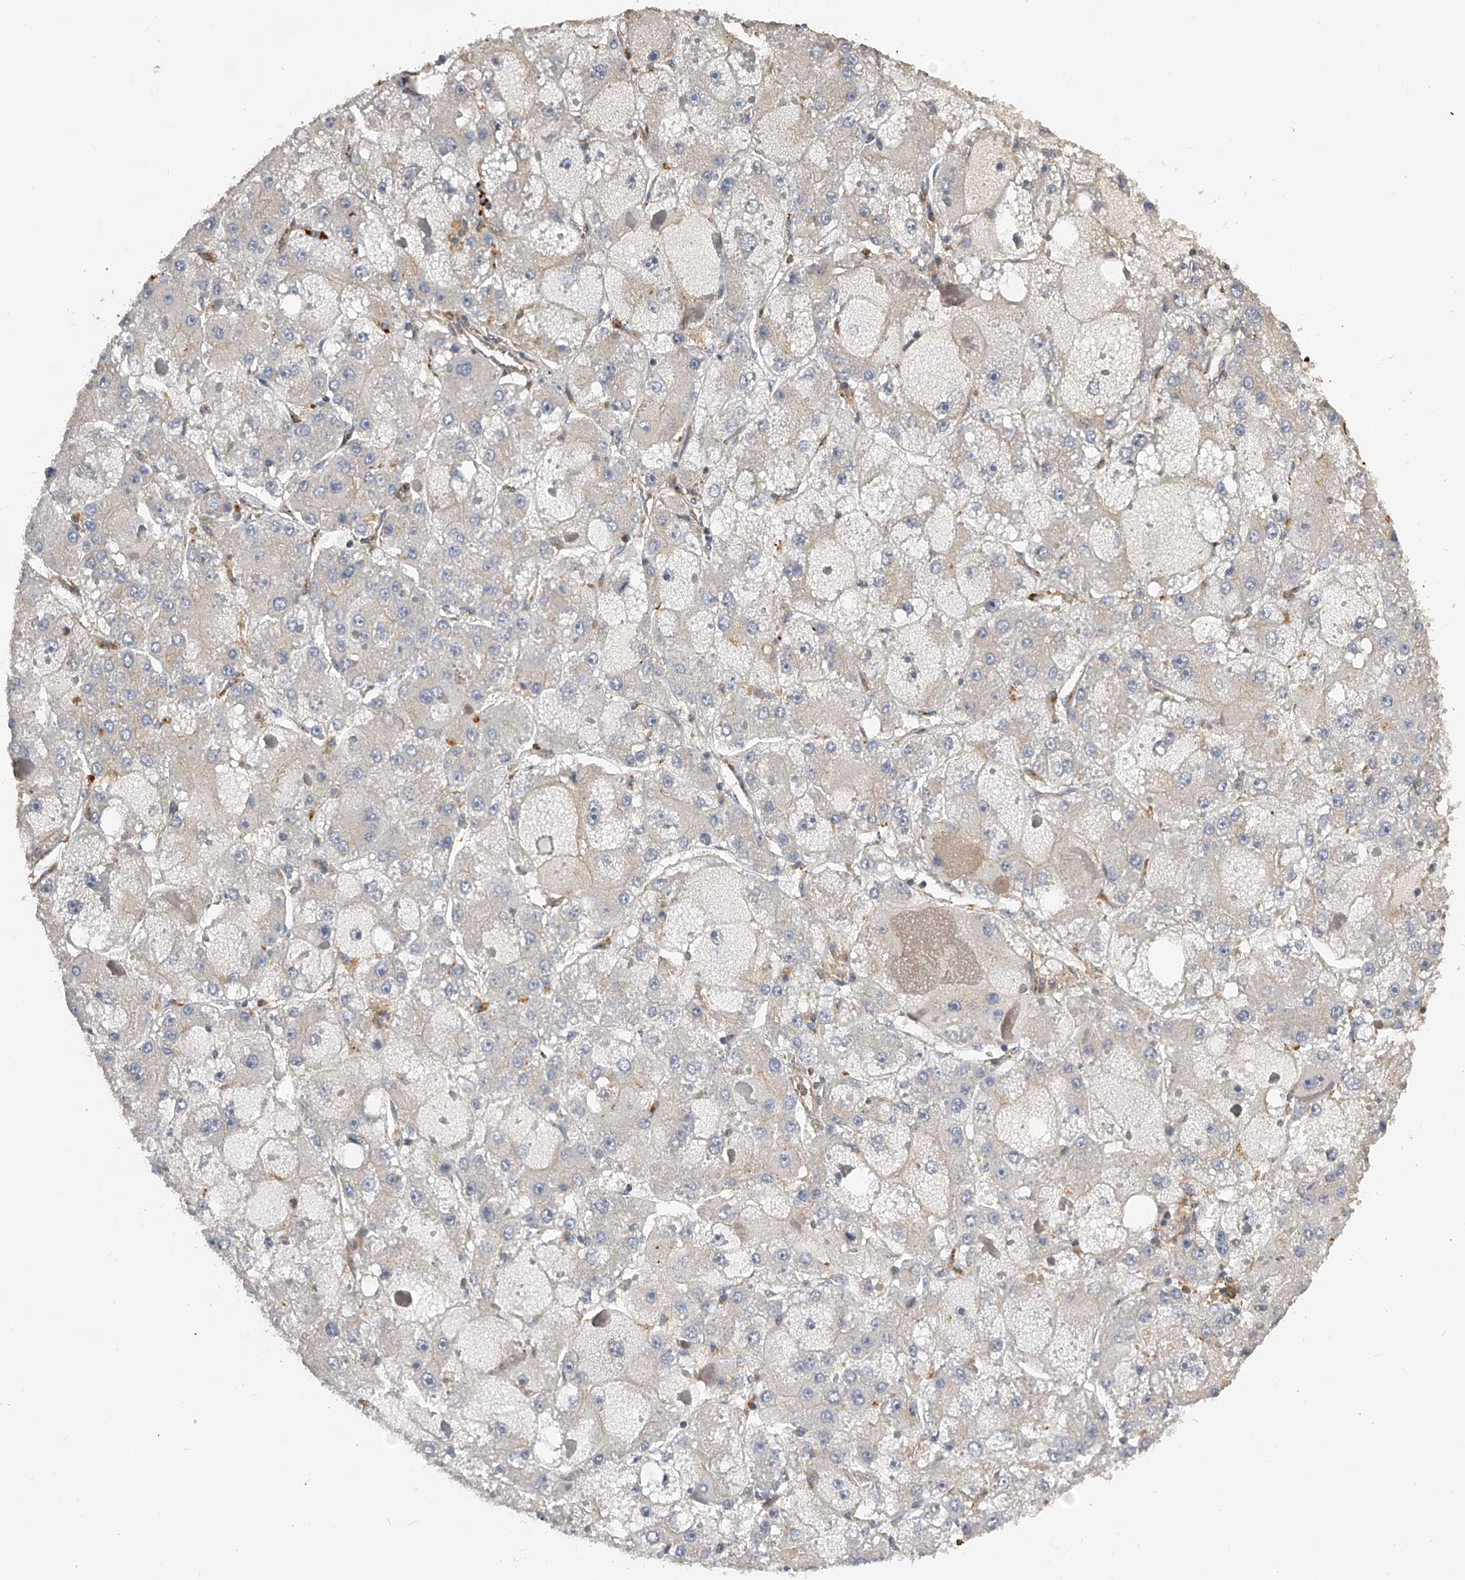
{"staining": {"intensity": "negative", "quantity": "none", "location": "none"}, "tissue": "liver cancer", "cell_type": "Tumor cells", "image_type": "cancer", "snomed": [{"axis": "morphology", "description": "Carcinoma, Hepatocellular, NOS"}, {"axis": "topography", "description": "Liver"}], "caption": "Liver cancer was stained to show a protein in brown. There is no significant staining in tumor cells. Nuclei are stained in blue.", "gene": "PTPRA", "patient": {"sex": "female", "age": 73}}